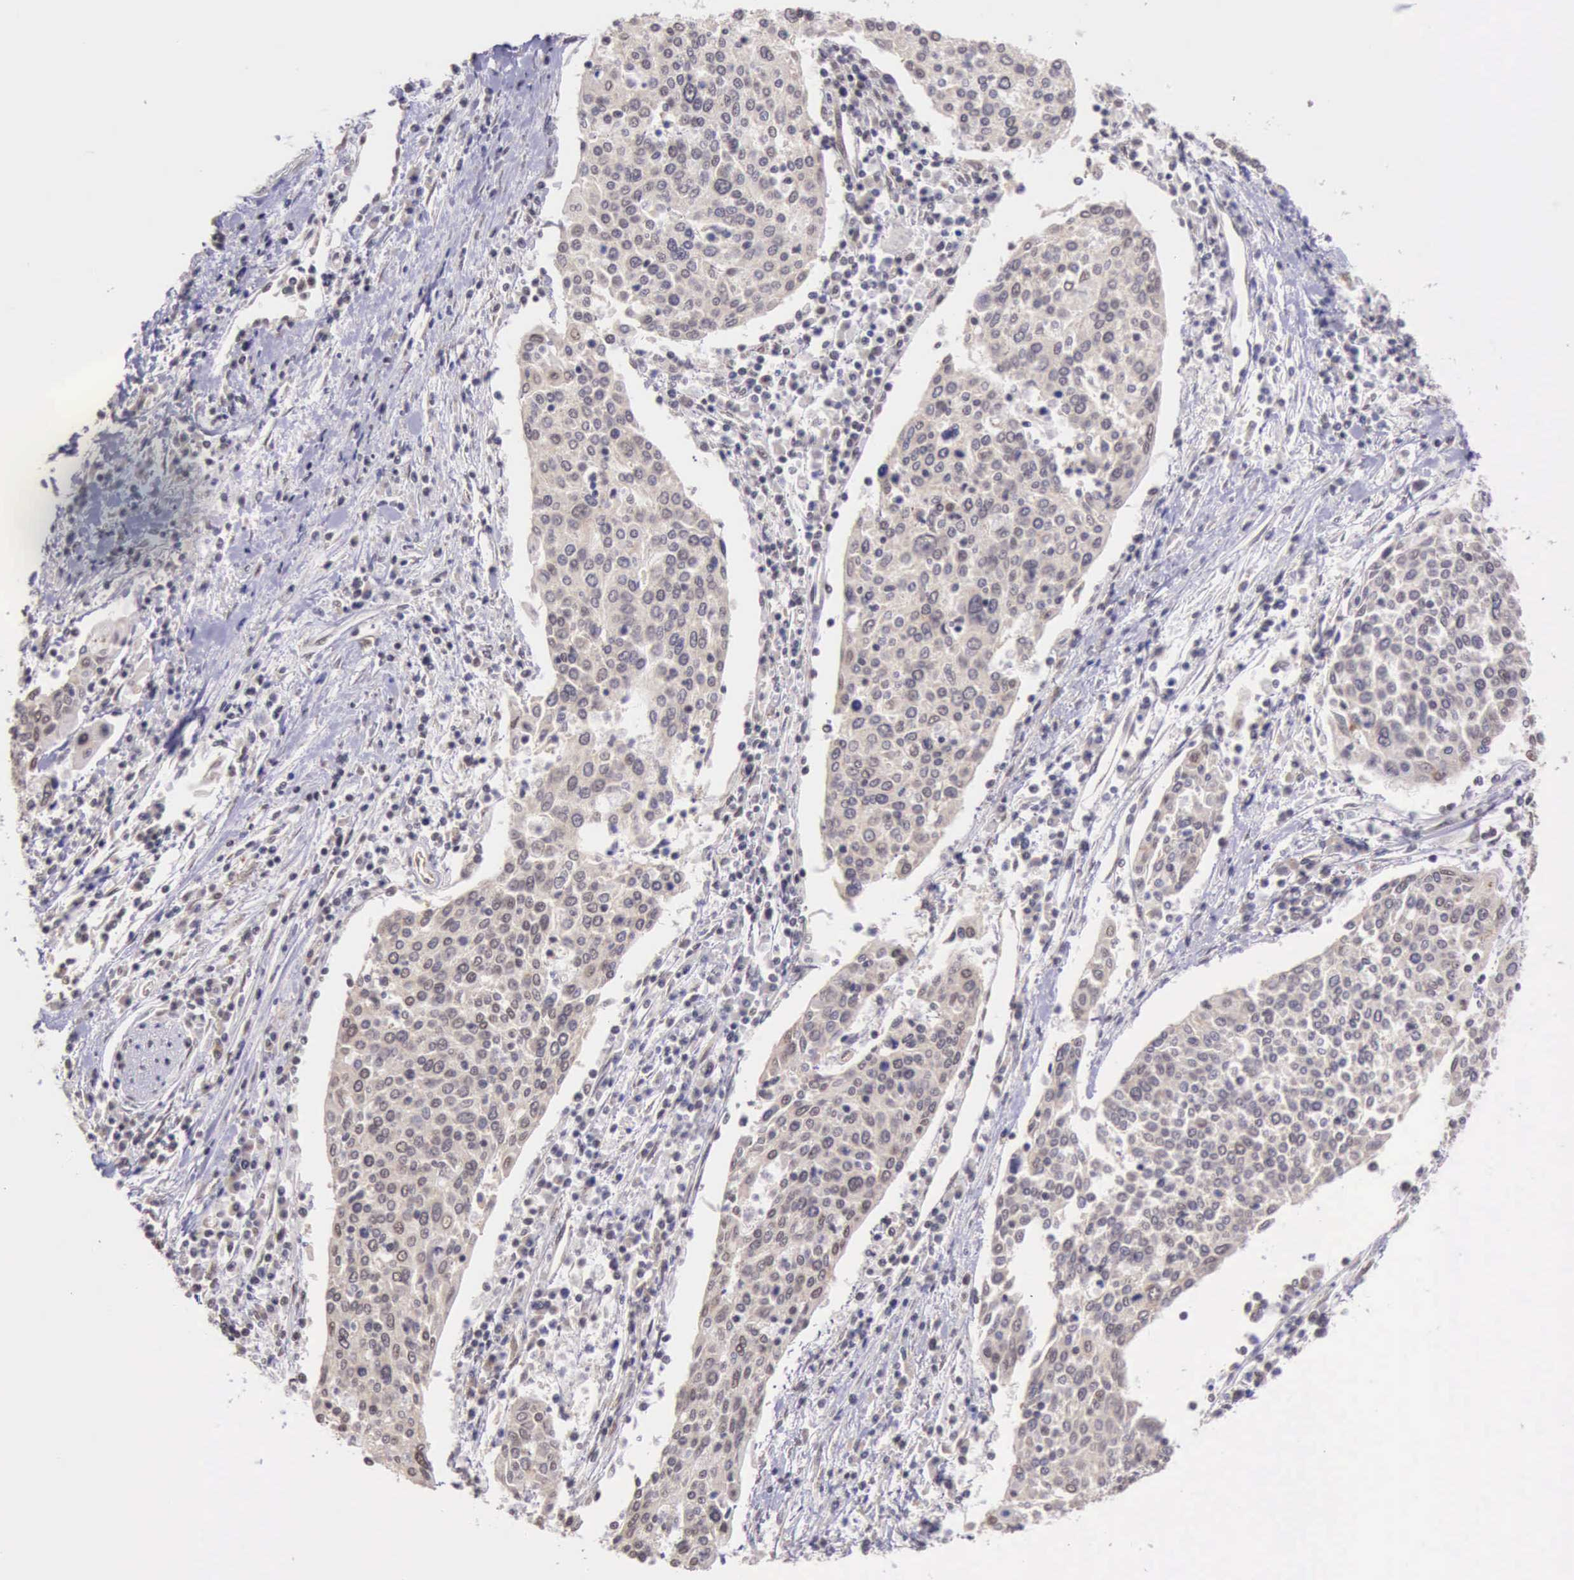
{"staining": {"intensity": "weak", "quantity": ">75%", "location": "nuclear"}, "tissue": "cervical cancer", "cell_type": "Tumor cells", "image_type": "cancer", "snomed": [{"axis": "morphology", "description": "Squamous cell carcinoma, NOS"}, {"axis": "topography", "description": "Cervix"}], "caption": "Cervical cancer (squamous cell carcinoma) stained with a brown dye exhibits weak nuclear positive positivity in about >75% of tumor cells.", "gene": "PRPF39", "patient": {"sex": "female", "age": 40}}